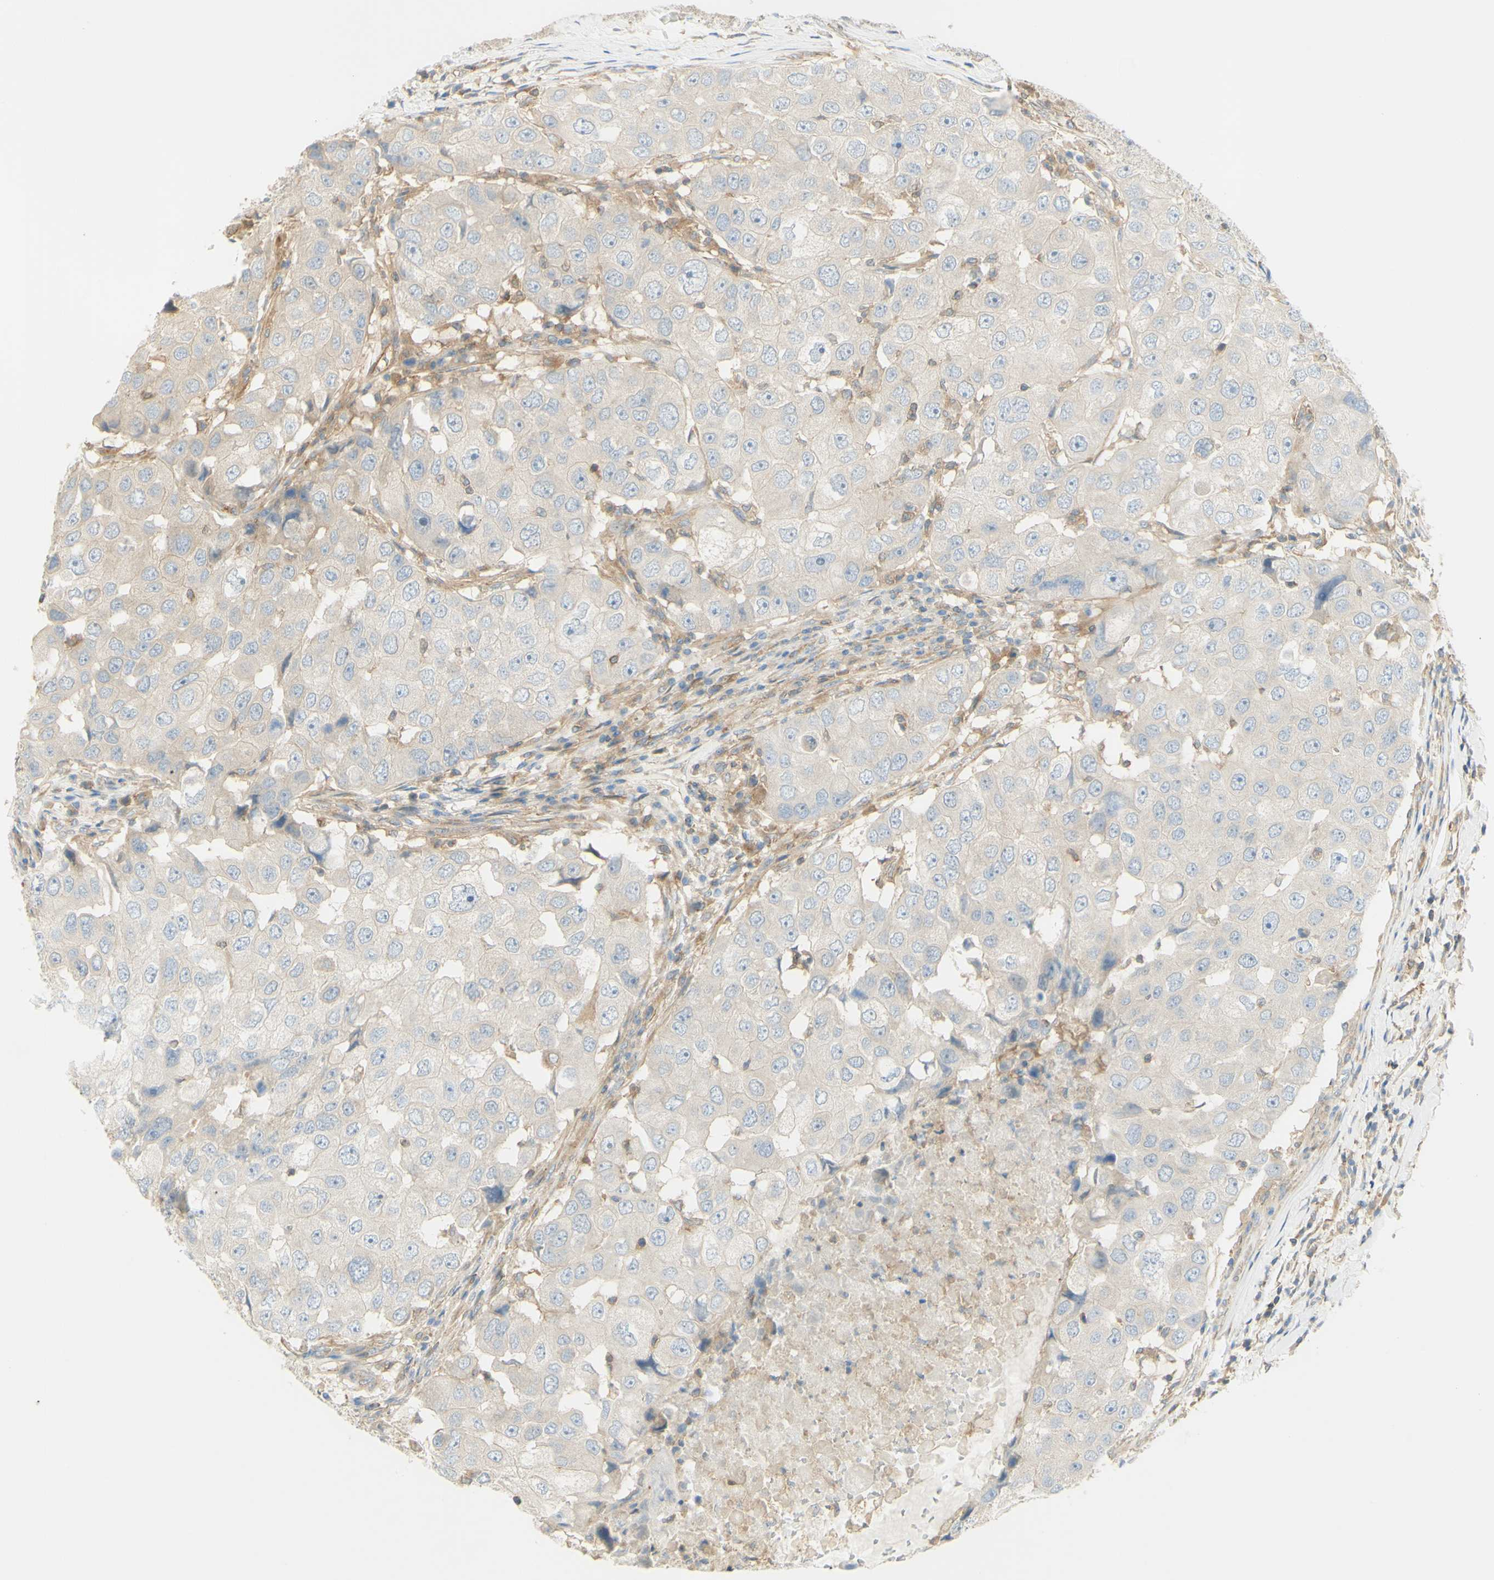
{"staining": {"intensity": "negative", "quantity": "none", "location": "none"}, "tissue": "breast cancer", "cell_type": "Tumor cells", "image_type": "cancer", "snomed": [{"axis": "morphology", "description": "Duct carcinoma"}, {"axis": "topography", "description": "Breast"}], "caption": "Breast cancer (invasive ductal carcinoma) was stained to show a protein in brown. There is no significant positivity in tumor cells.", "gene": "IKBKG", "patient": {"sex": "female", "age": 27}}